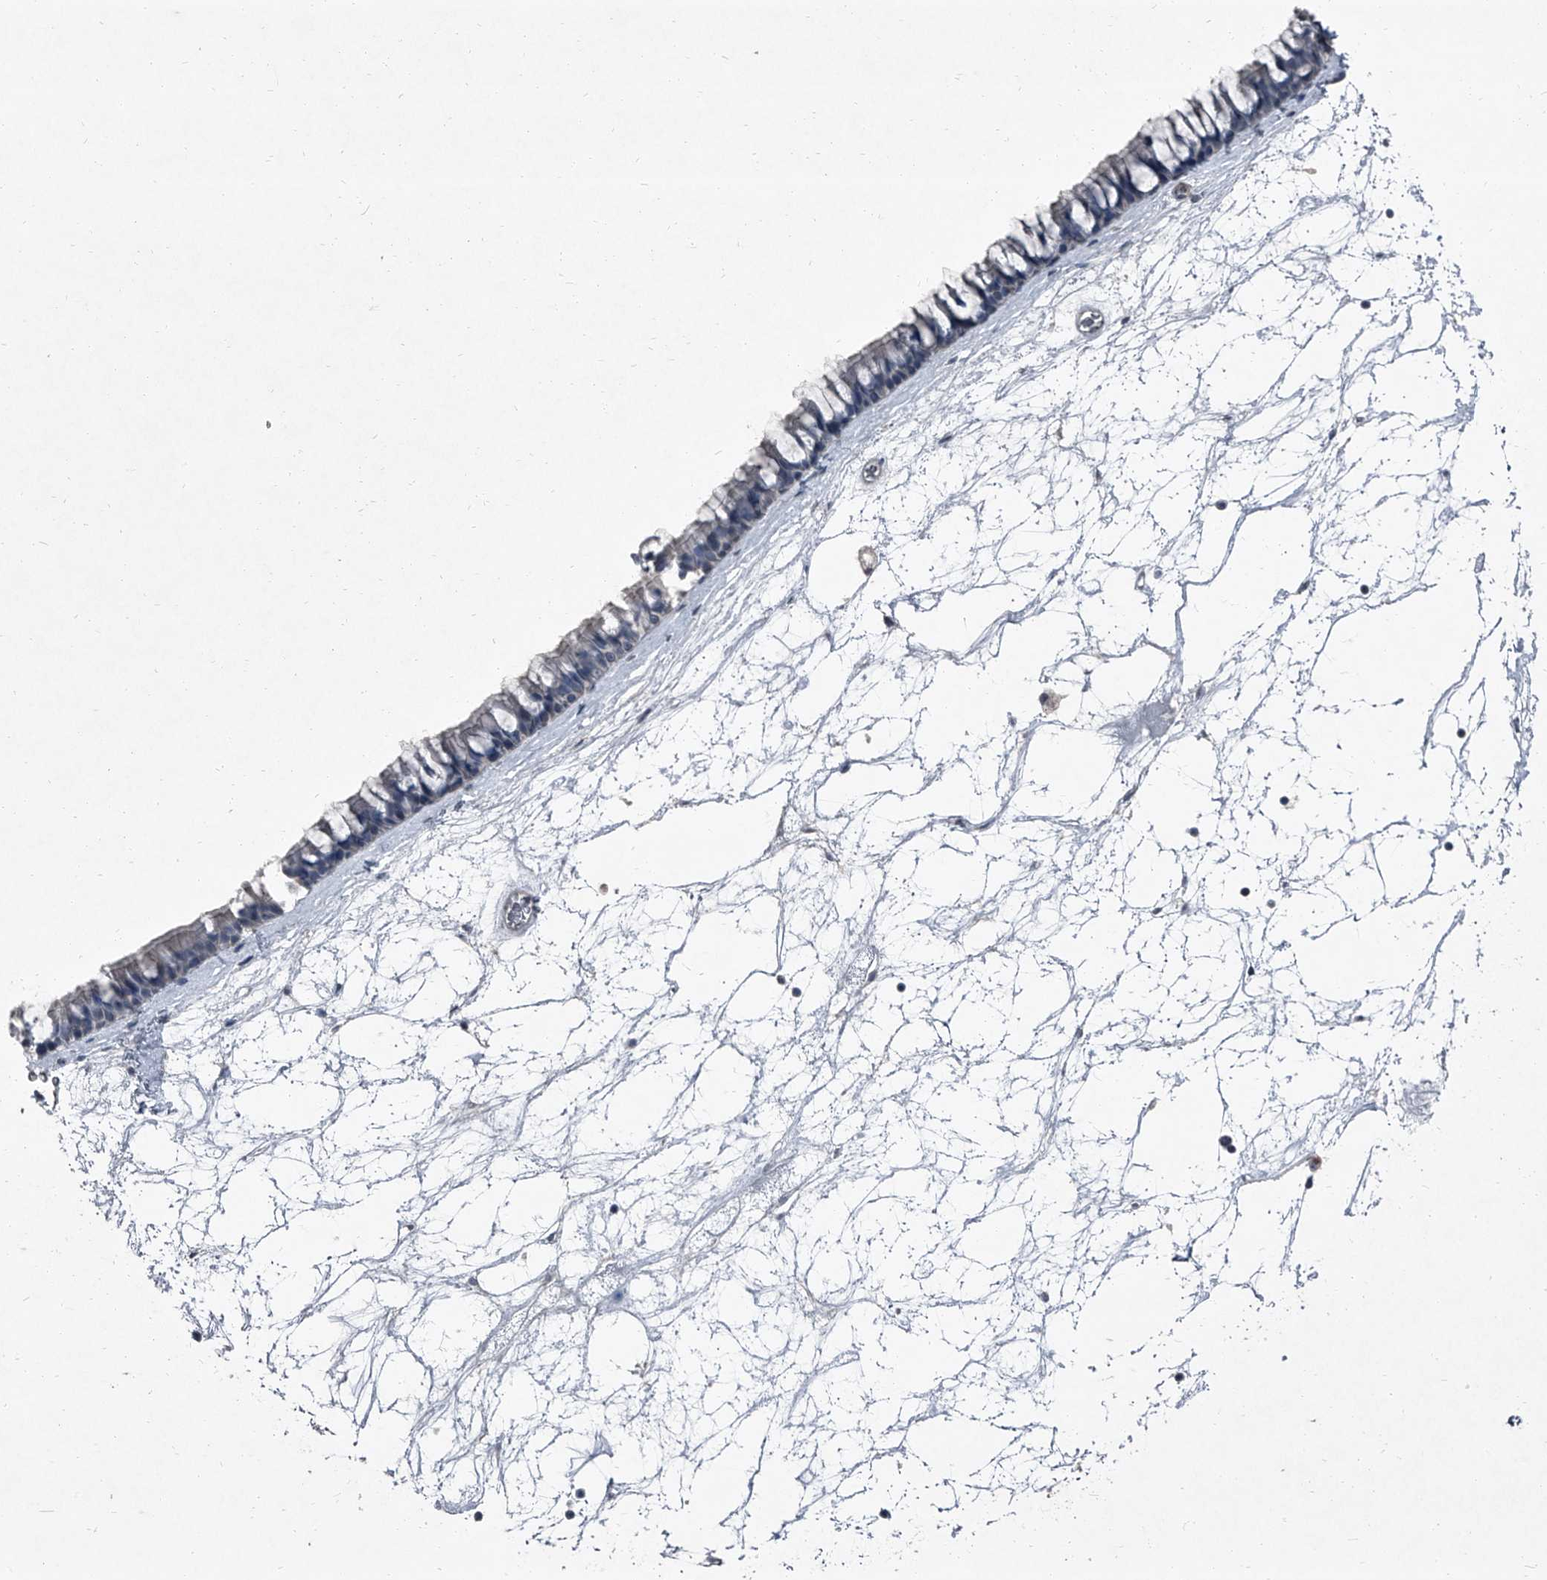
{"staining": {"intensity": "negative", "quantity": "none", "location": "none"}, "tissue": "nasopharynx", "cell_type": "Respiratory epithelial cells", "image_type": "normal", "snomed": [{"axis": "morphology", "description": "Normal tissue, NOS"}, {"axis": "topography", "description": "Nasopharynx"}], "caption": "High power microscopy image of an immunohistochemistry histopathology image of benign nasopharynx, revealing no significant expression in respiratory epithelial cells. Nuclei are stained in blue.", "gene": "HEPHL1", "patient": {"sex": "male", "age": 64}}